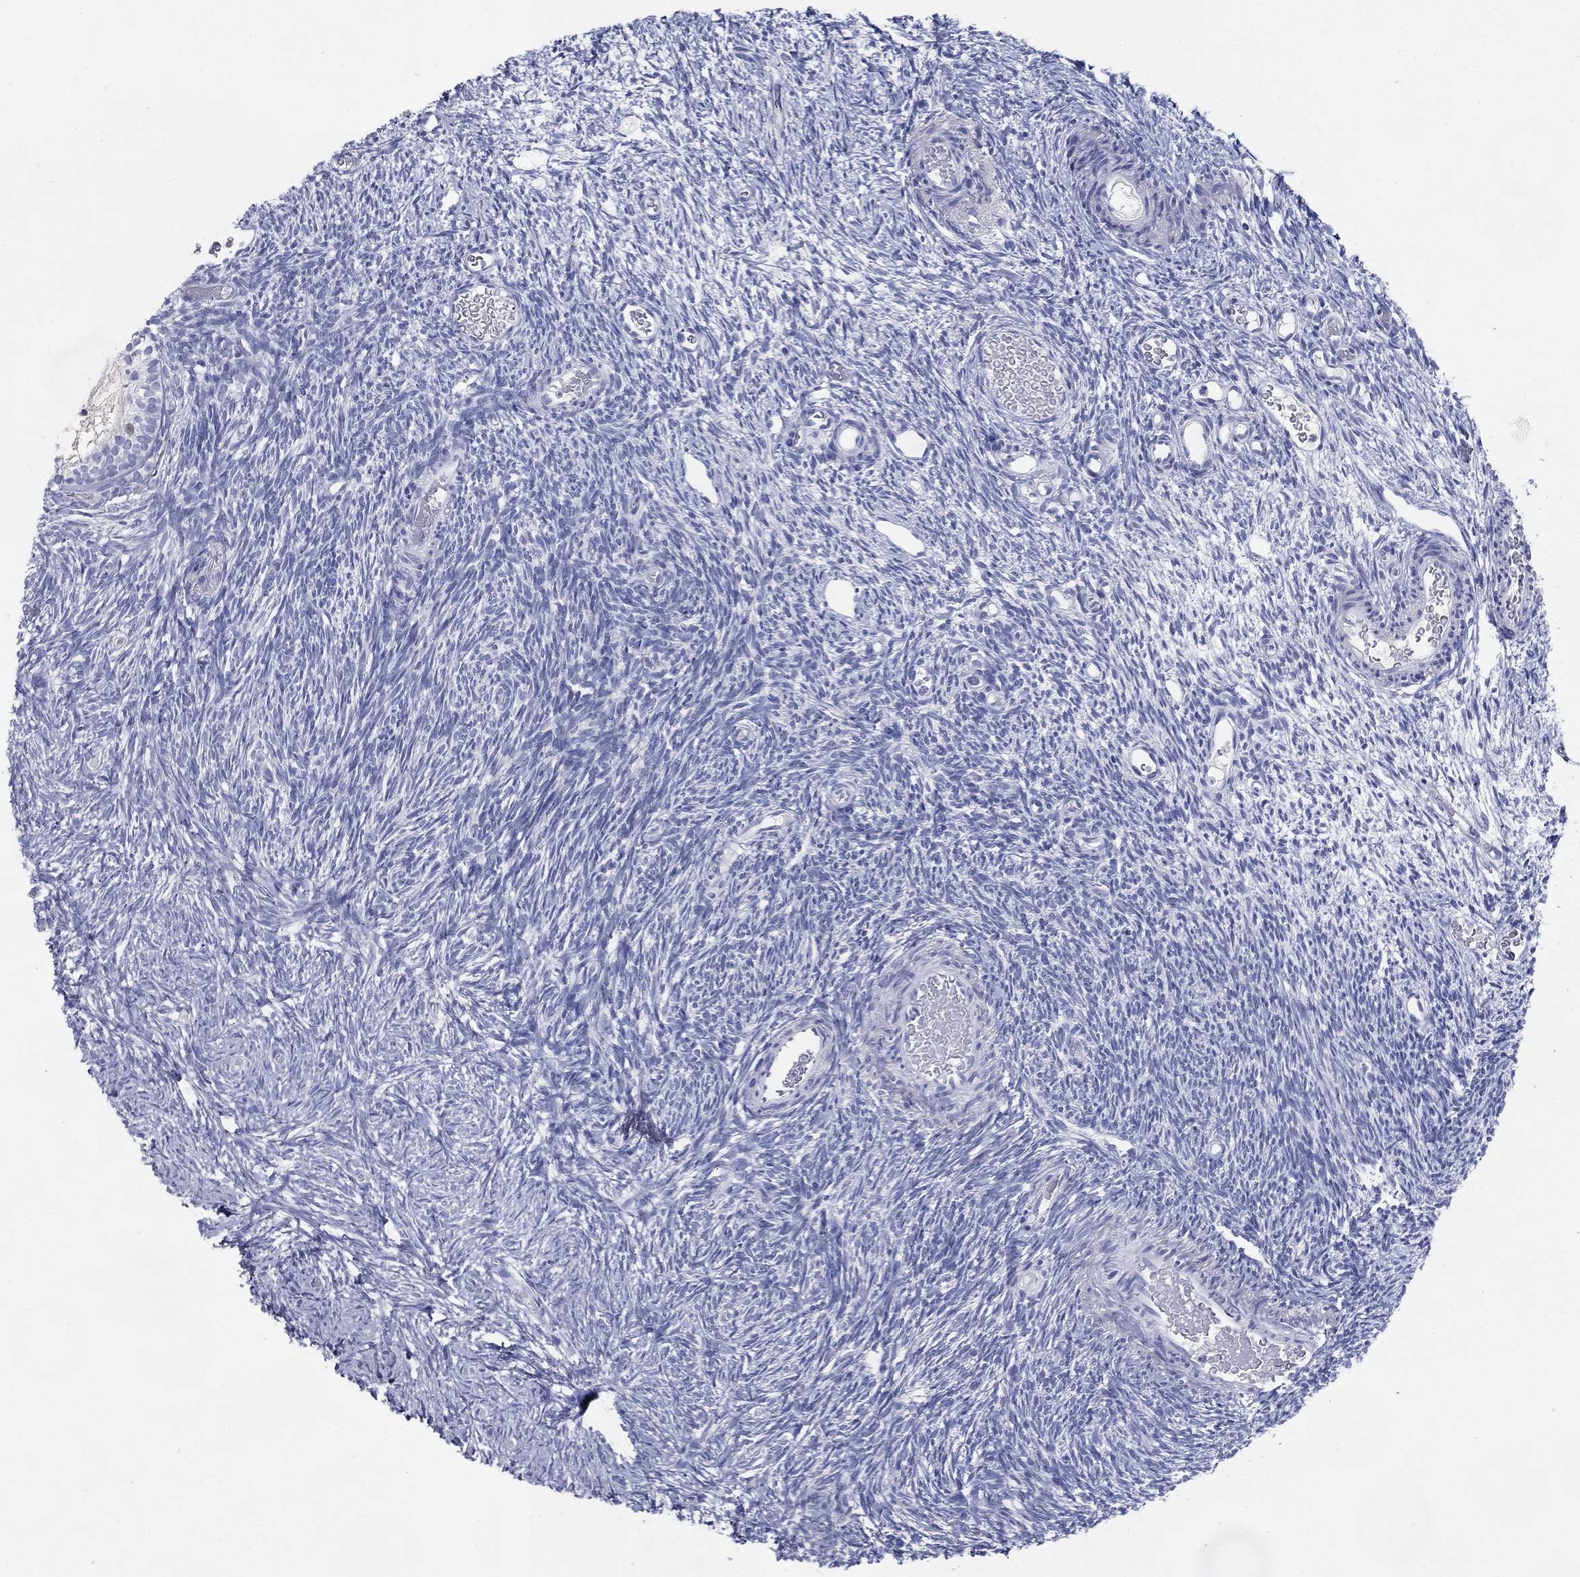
{"staining": {"intensity": "negative", "quantity": "none", "location": "none"}, "tissue": "ovary", "cell_type": "Follicle cells", "image_type": "normal", "snomed": [{"axis": "morphology", "description": "Normal tissue, NOS"}, {"axis": "topography", "description": "Ovary"}], "caption": "Histopathology image shows no protein expression in follicle cells of benign ovary.", "gene": "KIF2C", "patient": {"sex": "female", "age": 39}}